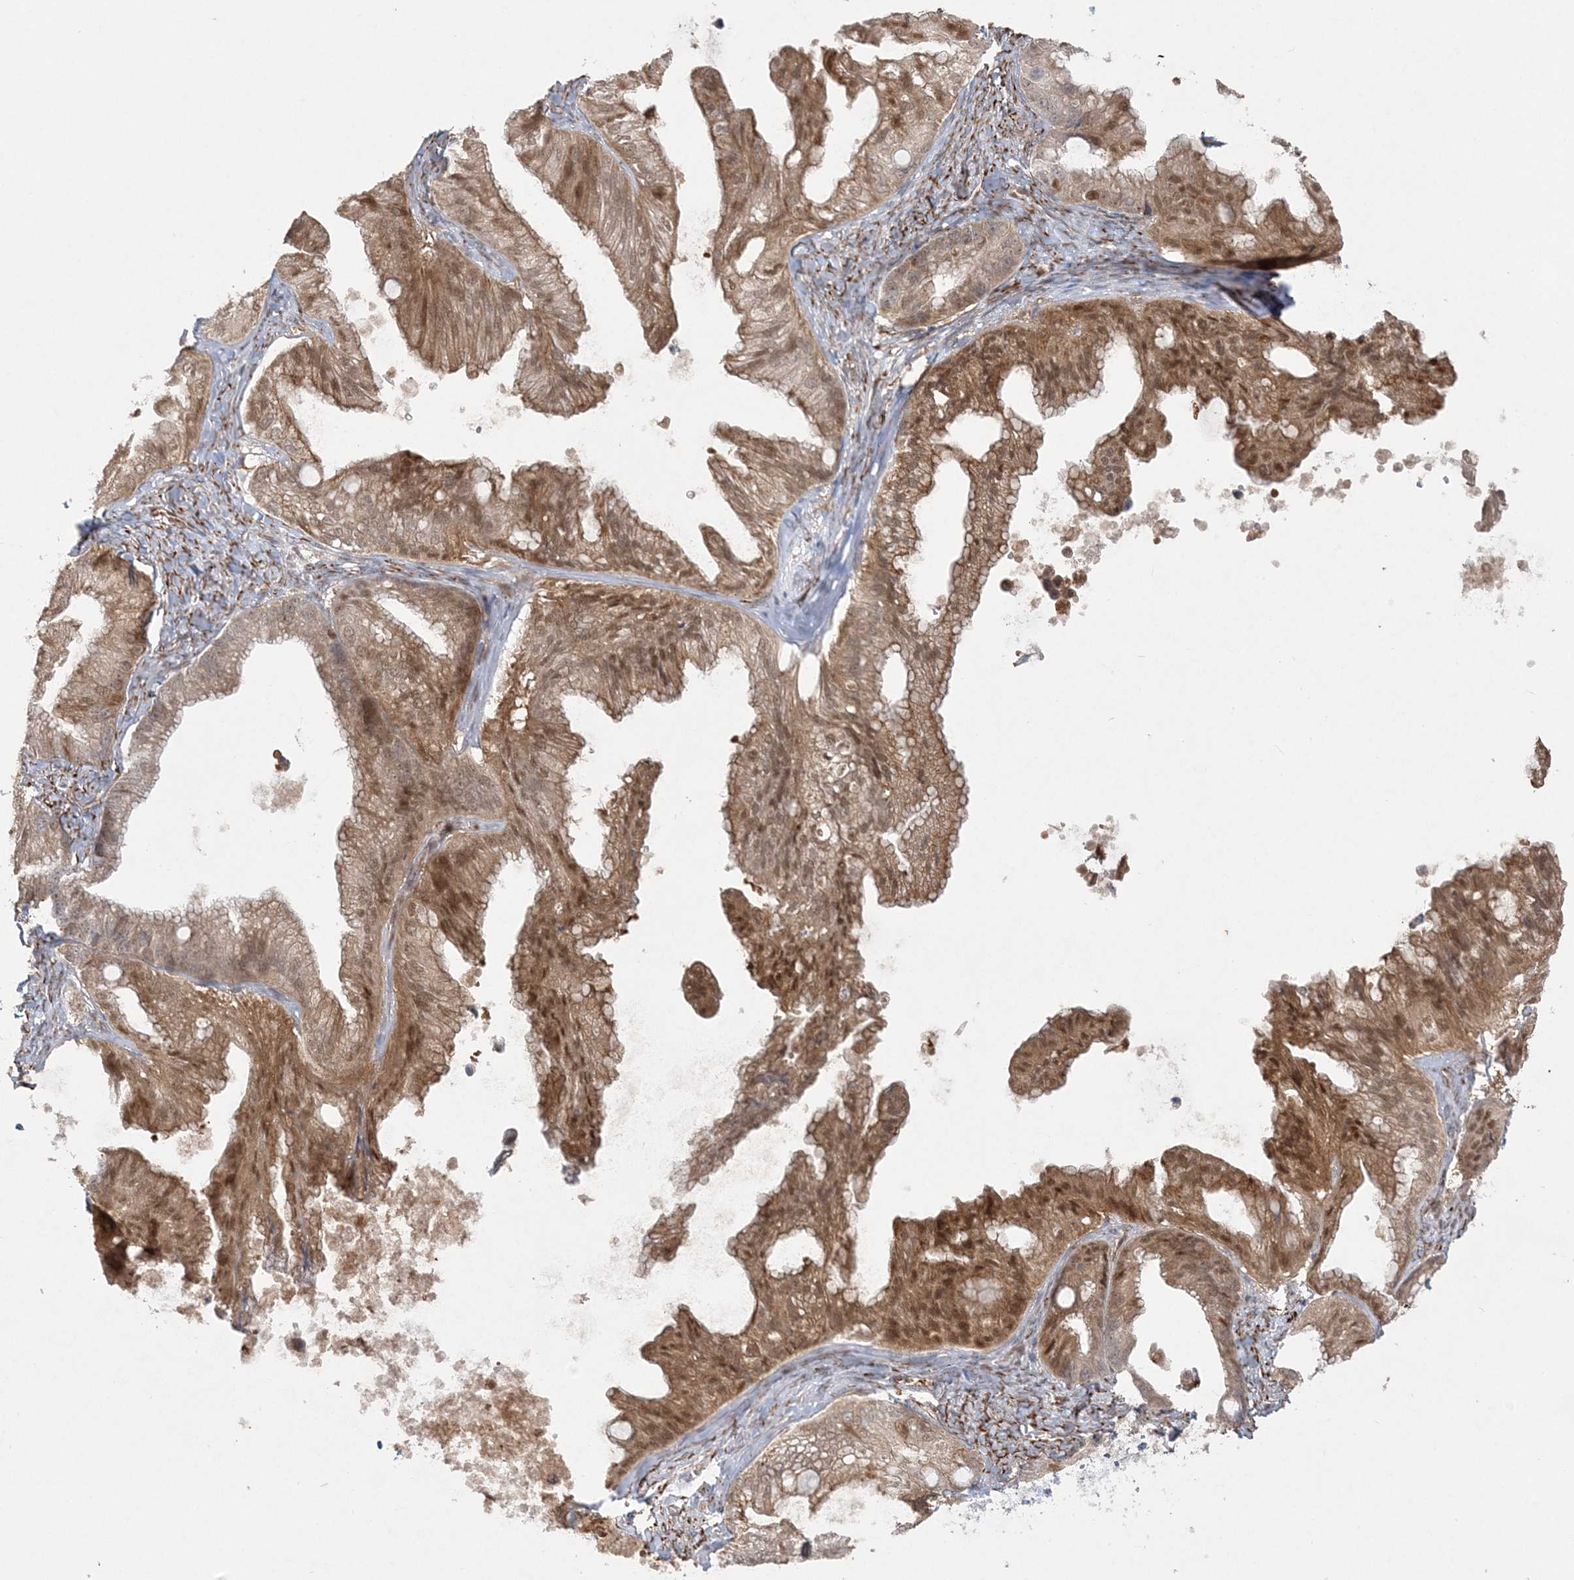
{"staining": {"intensity": "moderate", "quantity": ">75%", "location": "cytoplasmic/membranous,nuclear"}, "tissue": "ovarian cancer", "cell_type": "Tumor cells", "image_type": "cancer", "snomed": [{"axis": "morphology", "description": "Cystadenocarcinoma, mucinous, NOS"}, {"axis": "topography", "description": "Ovary"}], "caption": "IHC photomicrograph of human ovarian cancer stained for a protein (brown), which shows medium levels of moderate cytoplasmic/membranous and nuclear expression in about >75% of tumor cells.", "gene": "INPP1", "patient": {"sex": "female", "age": 71}}